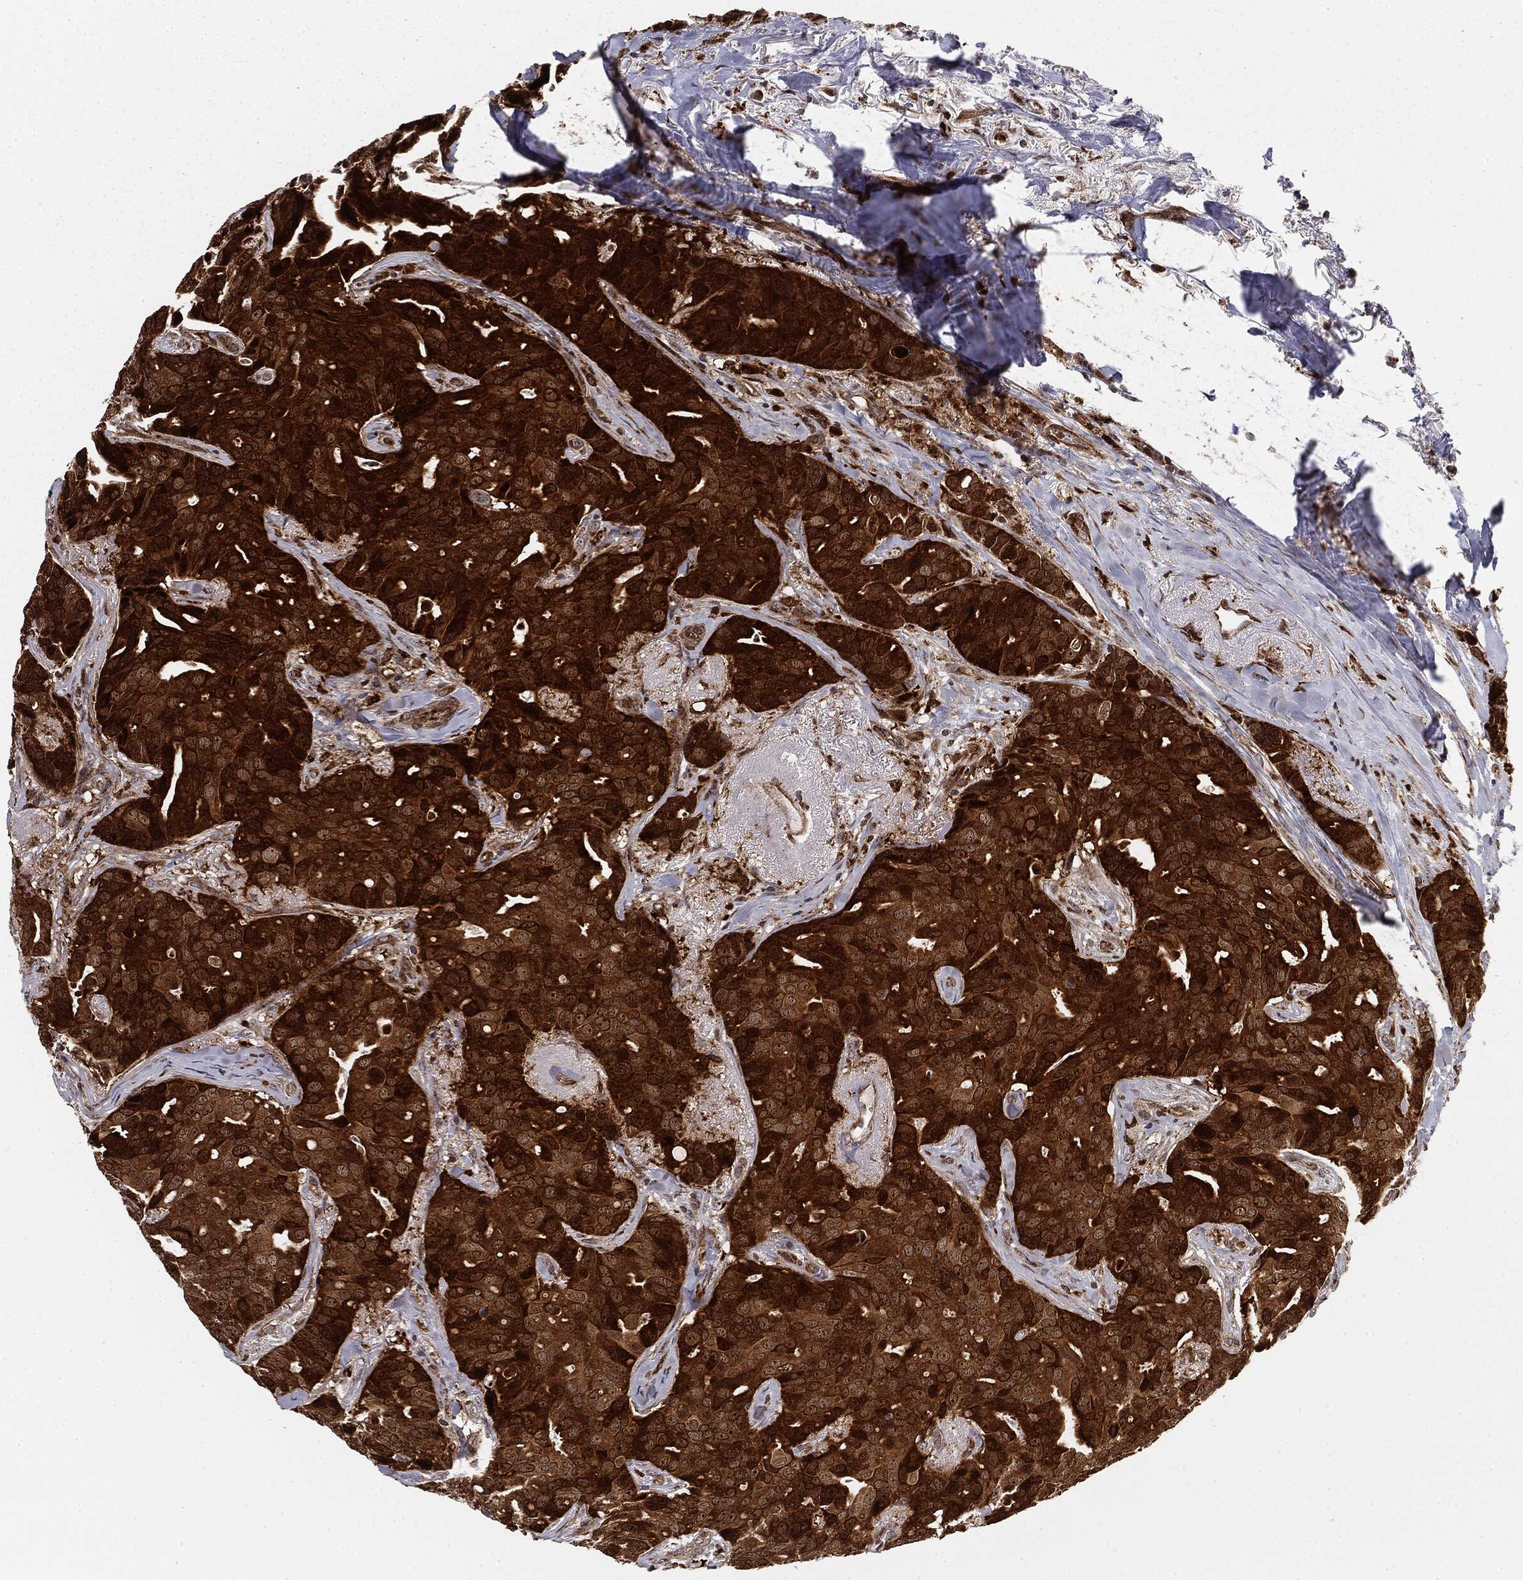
{"staining": {"intensity": "strong", "quantity": ">75%", "location": "cytoplasmic/membranous"}, "tissue": "breast cancer", "cell_type": "Tumor cells", "image_type": "cancer", "snomed": [{"axis": "morphology", "description": "Duct carcinoma"}, {"axis": "topography", "description": "Breast"}], "caption": "A brown stain shows strong cytoplasmic/membranous positivity of a protein in human breast cancer (intraductal carcinoma) tumor cells. (brown staining indicates protein expression, while blue staining denotes nuclei).", "gene": "PTEN", "patient": {"sex": "female", "age": 54}}